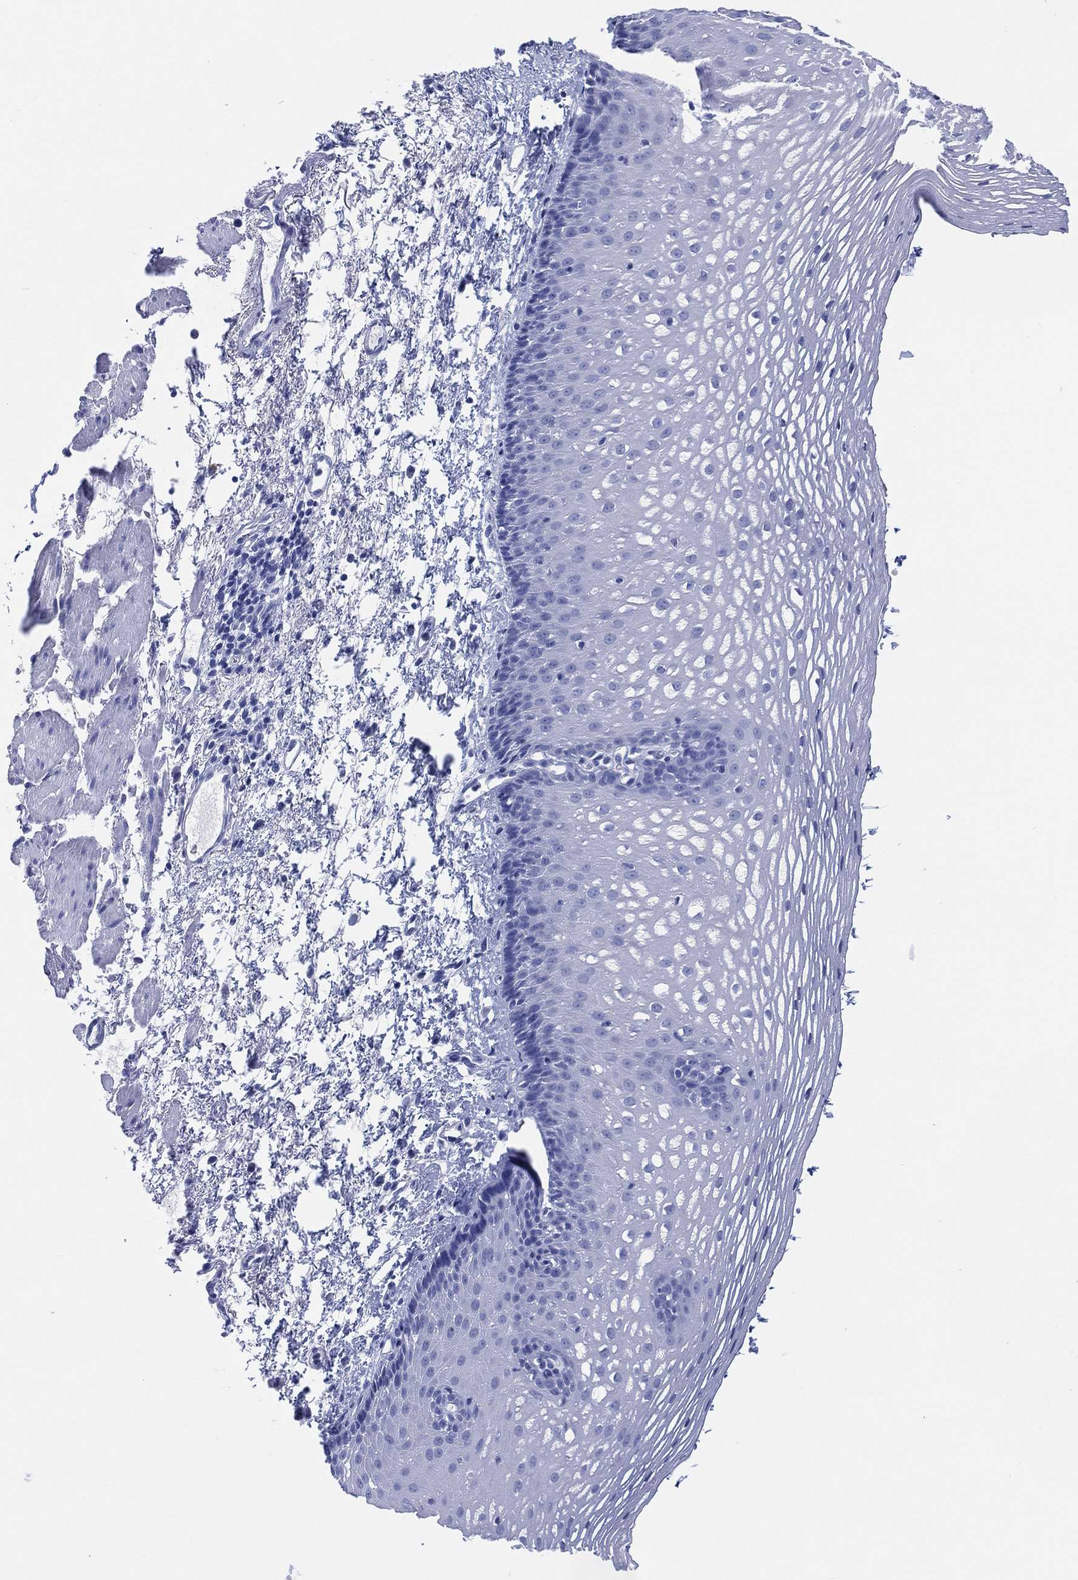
{"staining": {"intensity": "negative", "quantity": "none", "location": "none"}, "tissue": "esophagus", "cell_type": "Squamous epithelial cells", "image_type": "normal", "snomed": [{"axis": "morphology", "description": "Normal tissue, NOS"}, {"axis": "topography", "description": "Esophagus"}], "caption": "Immunohistochemical staining of unremarkable human esophagus shows no significant staining in squamous epithelial cells. Nuclei are stained in blue.", "gene": "SLC9C2", "patient": {"sex": "male", "age": 76}}